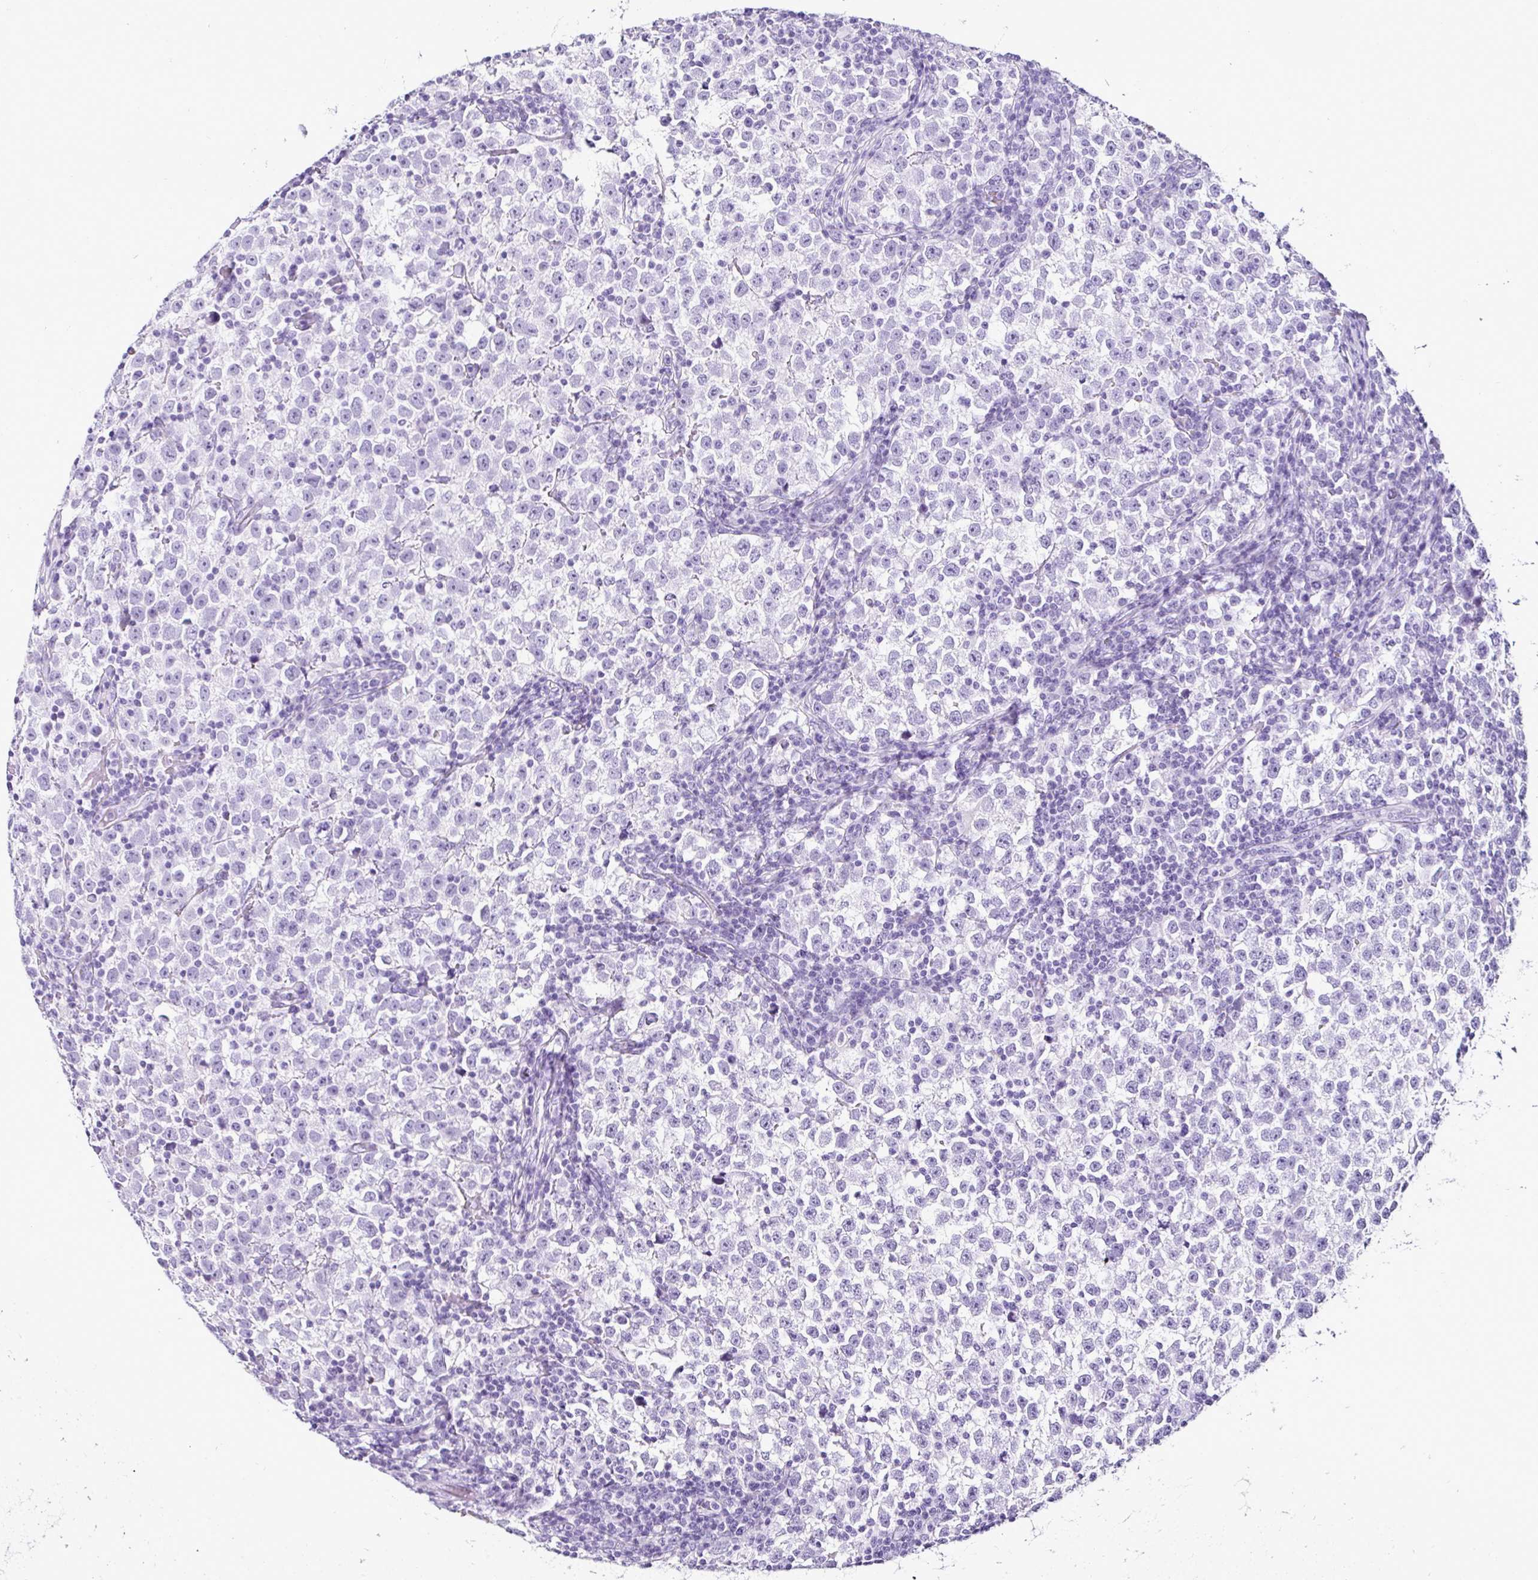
{"staining": {"intensity": "negative", "quantity": "none", "location": "none"}, "tissue": "testis cancer", "cell_type": "Tumor cells", "image_type": "cancer", "snomed": [{"axis": "morphology", "description": "Normal tissue, NOS"}, {"axis": "morphology", "description": "Seminoma, NOS"}, {"axis": "topography", "description": "Testis"}], "caption": "An immunohistochemistry (IHC) micrograph of seminoma (testis) is shown. There is no staining in tumor cells of seminoma (testis).", "gene": "SERPINB3", "patient": {"sex": "male", "age": 43}}